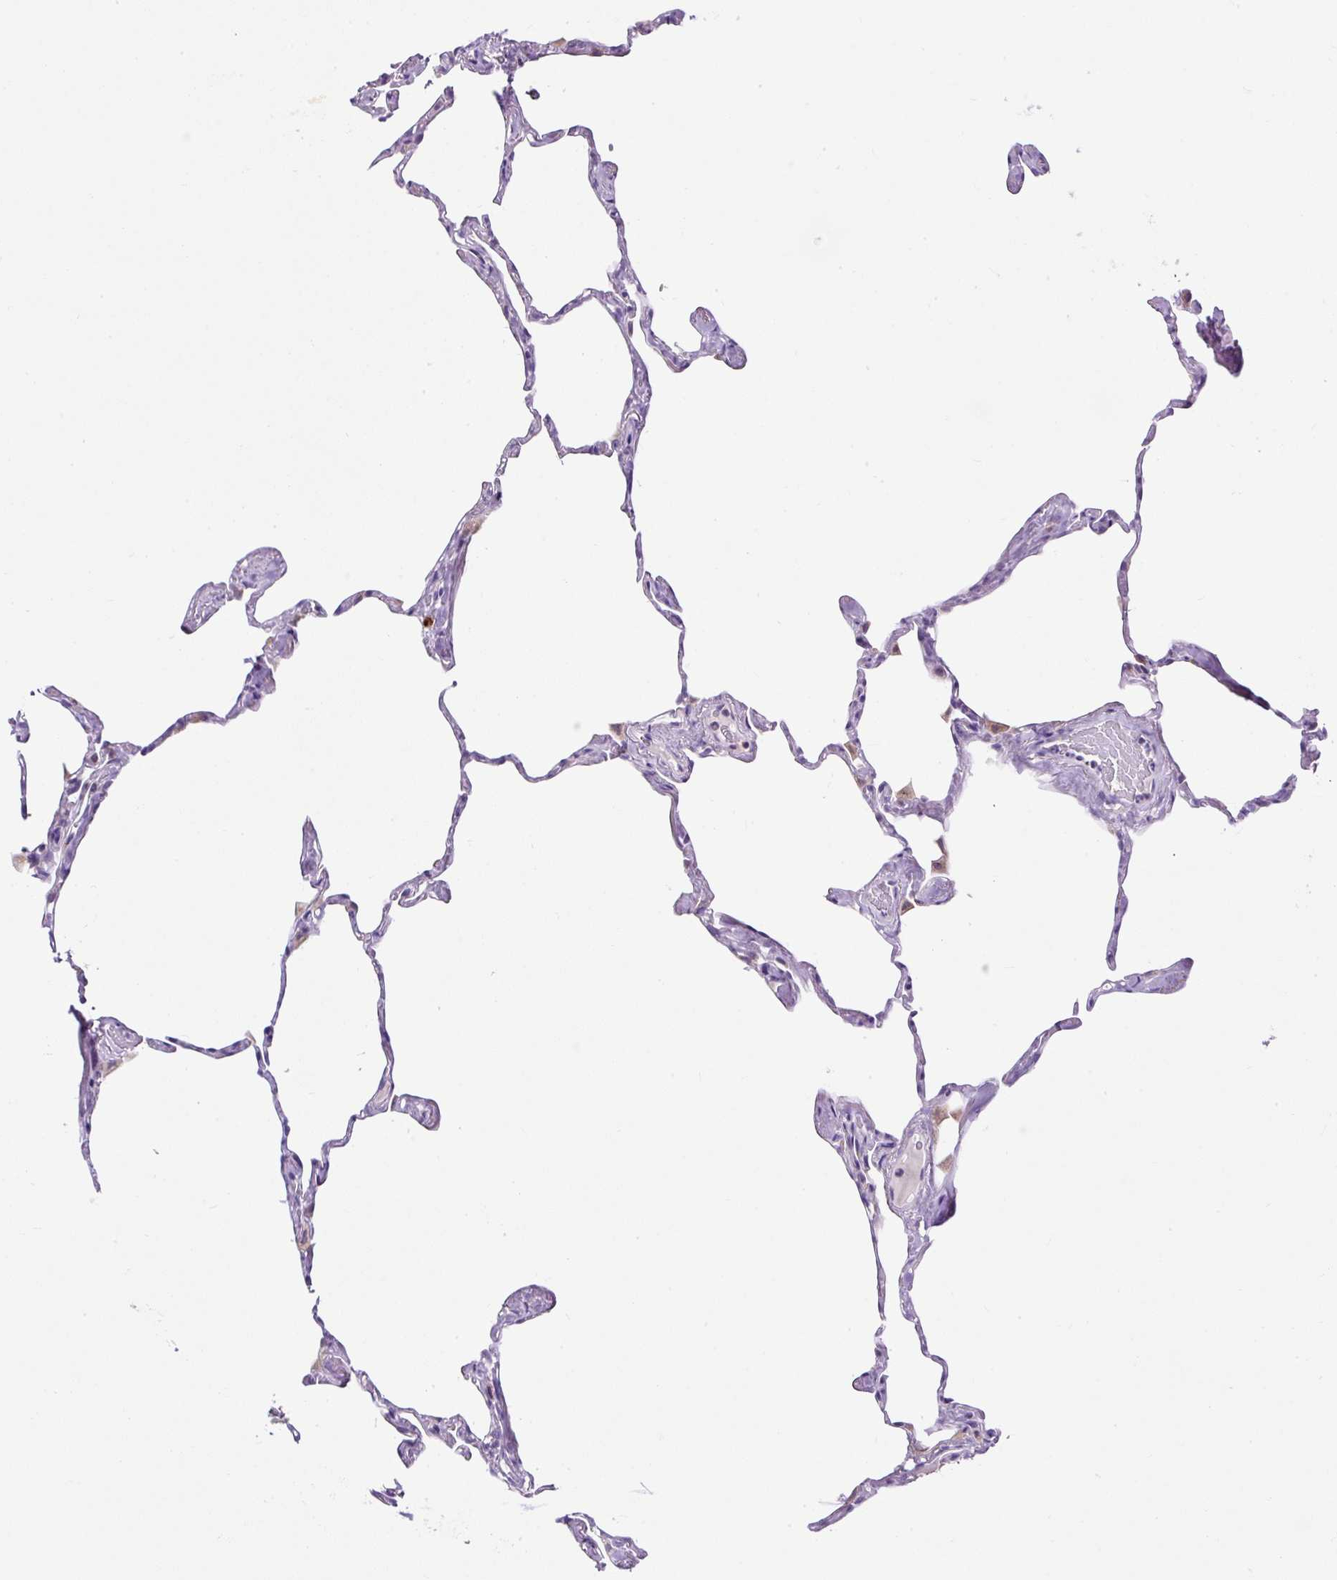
{"staining": {"intensity": "moderate", "quantity": "<25%", "location": "cytoplasmic/membranous"}, "tissue": "lung", "cell_type": "Alveolar cells", "image_type": "normal", "snomed": [{"axis": "morphology", "description": "Normal tissue, NOS"}, {"axis": "topography", "description": "Lung"}], "caption": "The photomicrograph reveals a brown stain indicating the presence of a protein in the cytoplasmic/membranous of alveolar cells in lung. (DAB IHC, brown staining for protein, blue staining for nuclei).", "gene": "FMC1", "patient": {"sex": "male", "age": 65}}